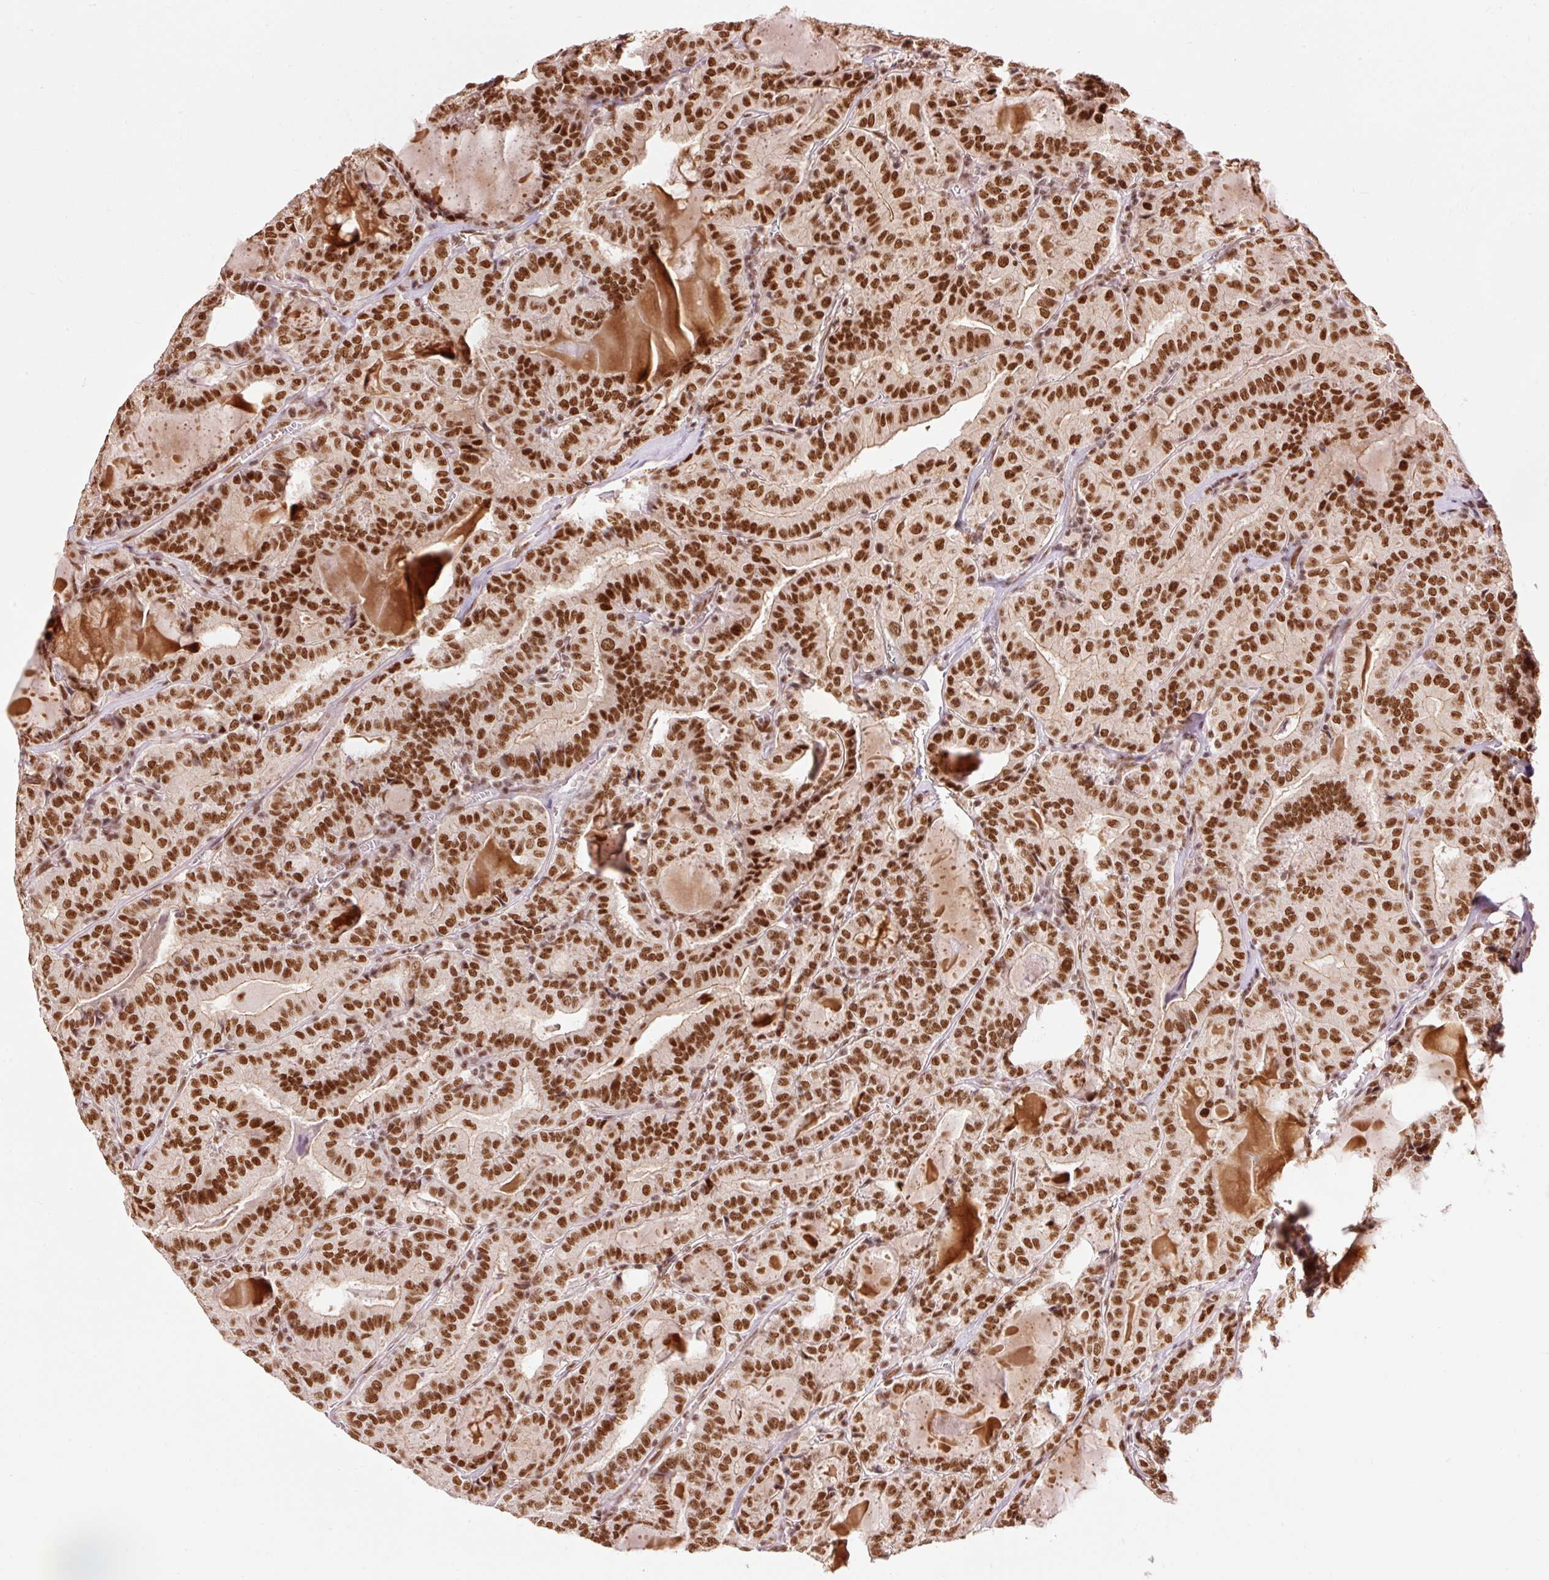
{"staining": {"intensity": "strong", "quantity": ">75%", "location": "nuclear"}, "tissue": "thyroid cancer", "cell_type": "Tumor cells", "image_type": "cancer", "snomed": [{"axis": "morphology", "description": "Papillary adenocarcinoma, NOS"}, {"axis": "topography", "description": "Thyroid gland"}], "caption": "High-magnification brightfield microscopy of thyroid cancer stained with DAB (3,3'-diaminobenzidine) (brown) and counterstained with hematoxylin (blue). tumor cells exhibit strong nuclear positivity is appreciated in about>75% of cells.", "gene": "ZBTB44", "patient": {"sex": "female", "age": 72}}